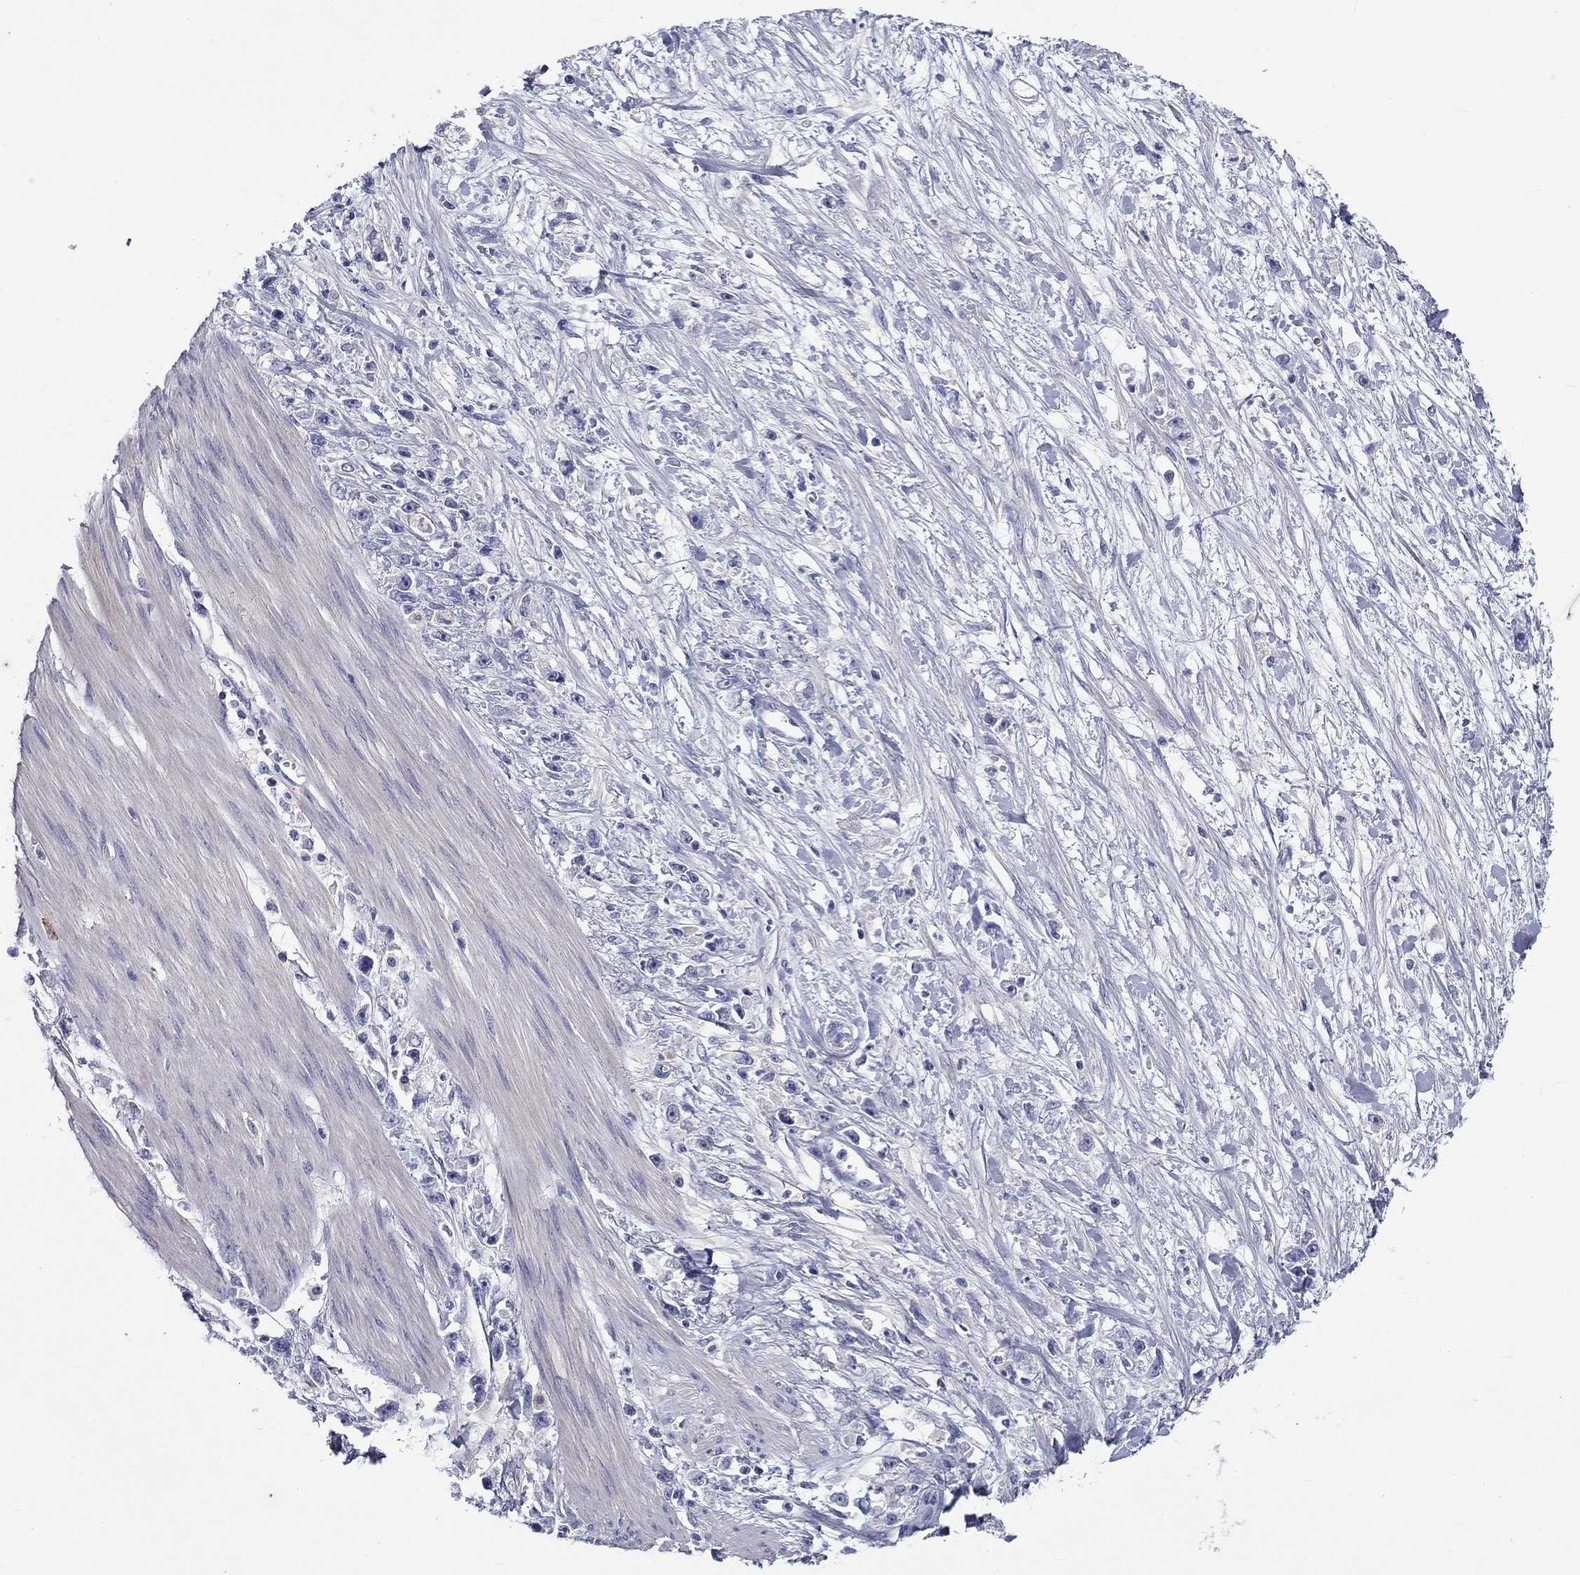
{"staining": {"intensity": "negative", "quantity": "none", "location": "none"}, "tissue": "stomach cancer", "cell_type": "Tumor cells", "image_type": "cancer", "snomed": [{"axis": "morphology", "description": "Adenocarcinoma, NOS"}, {"axis": "topography", "description": "Stomach"}], "caption": "Human stomach cancer (adenocarcinoma) stained for a protein using immunohistochemistry (IHC) shows no expression in tumor cells.", "gene": "CNDP1", "patient": {"sex": "female", "age": 59}}